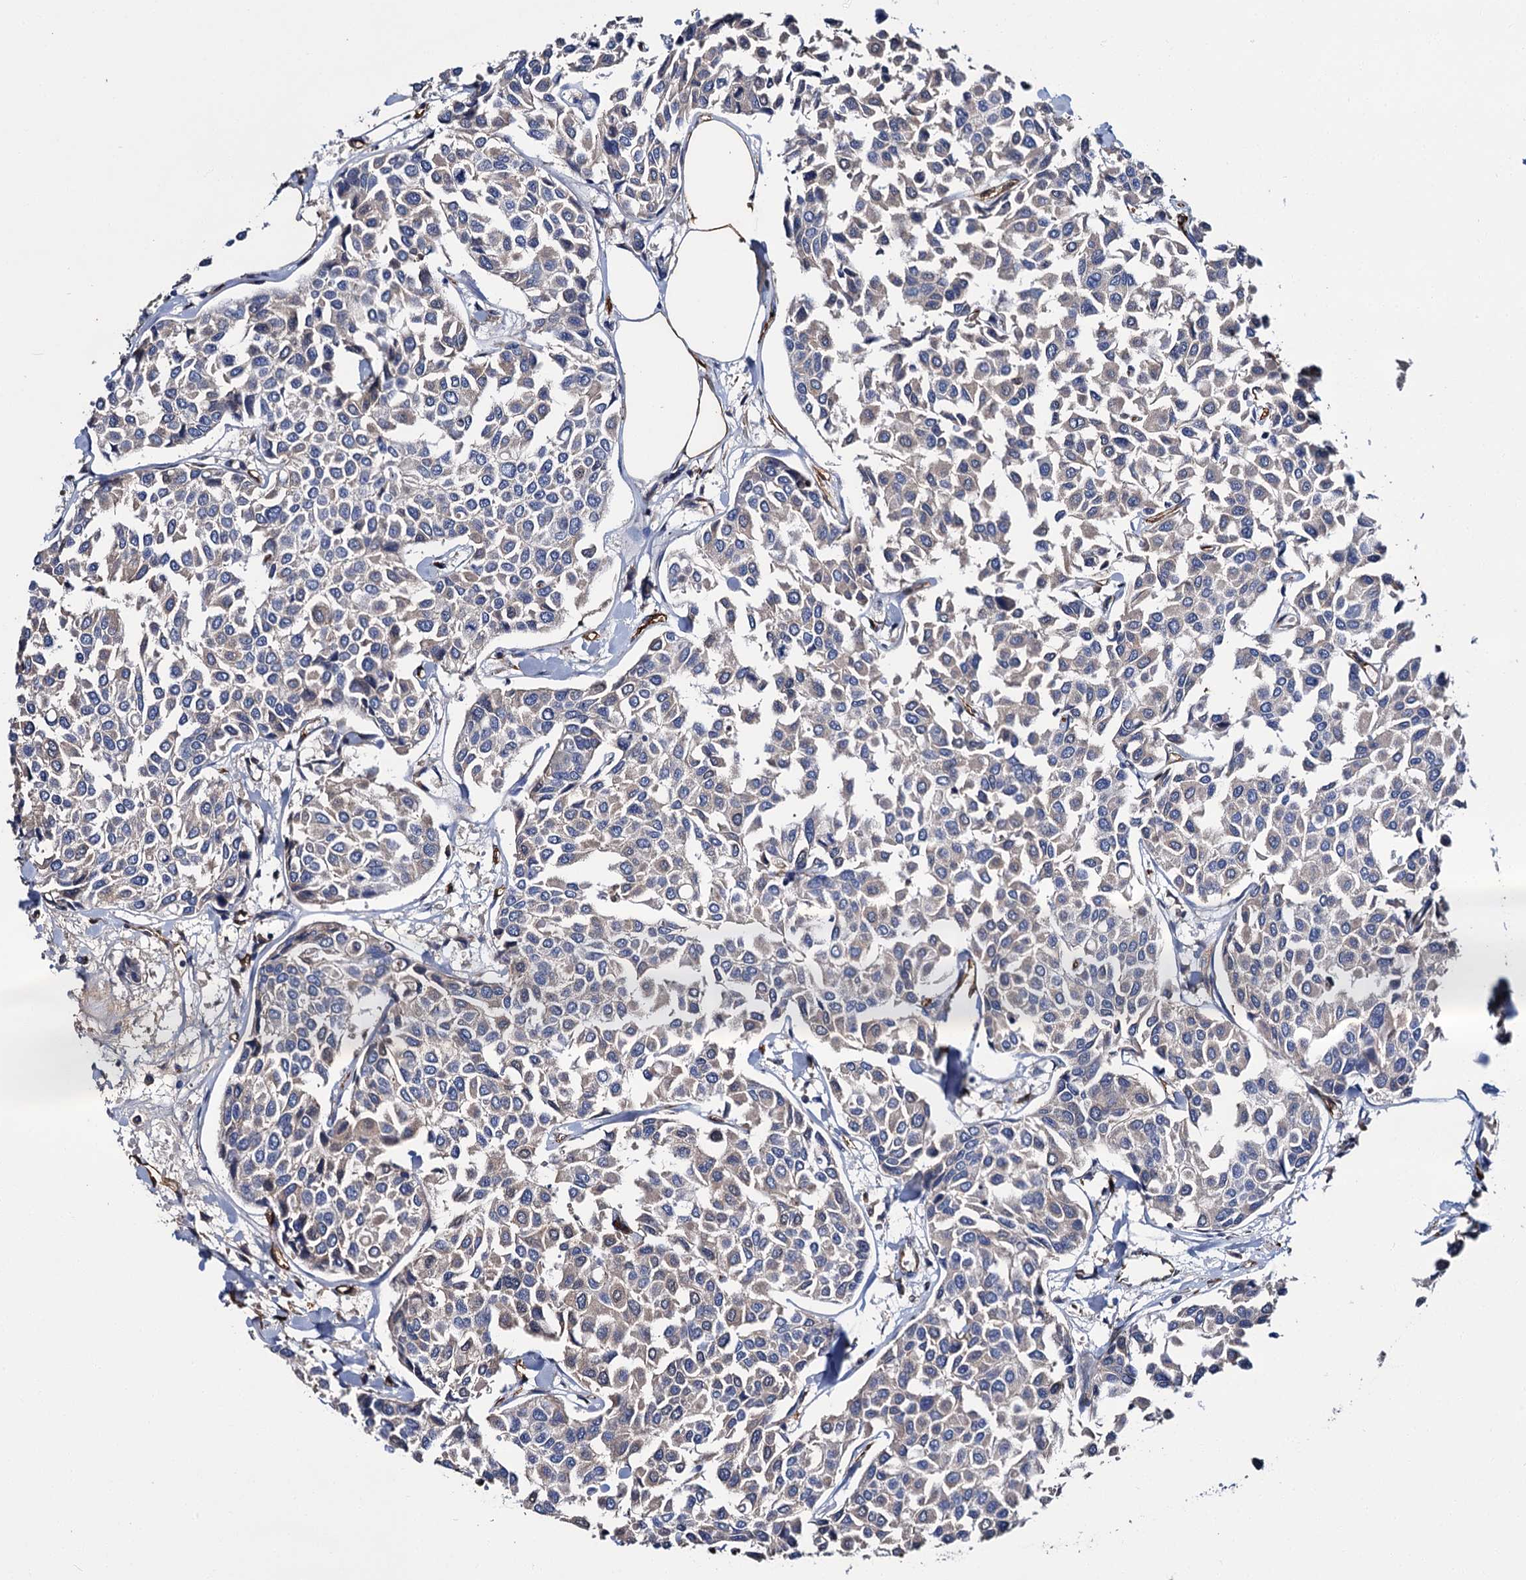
{"staining": {"intensity": "weak", "quantity": "25%-75%", "location": "cytoplasmic/membranous"}, "tissue": "breast cancer", "cell_type": "Tumor cells", "image_type": "cancer", "snomed": [{"axis": "morphology", "description": "Duct carcinoma"}, {"axis": "topography", "description": "Breast"}], "caption": "Immunohistochemistry of human breast intraductal carcinoma shows low levels of weak cytoplasmic/membranous staining in approximately 25%-75% of tumor cells. (brown staining indicates protein expression, while blue staining denotes nuclei).", "gene": "CACNA1C", "patient": {"sex": "female", "age": 55}}